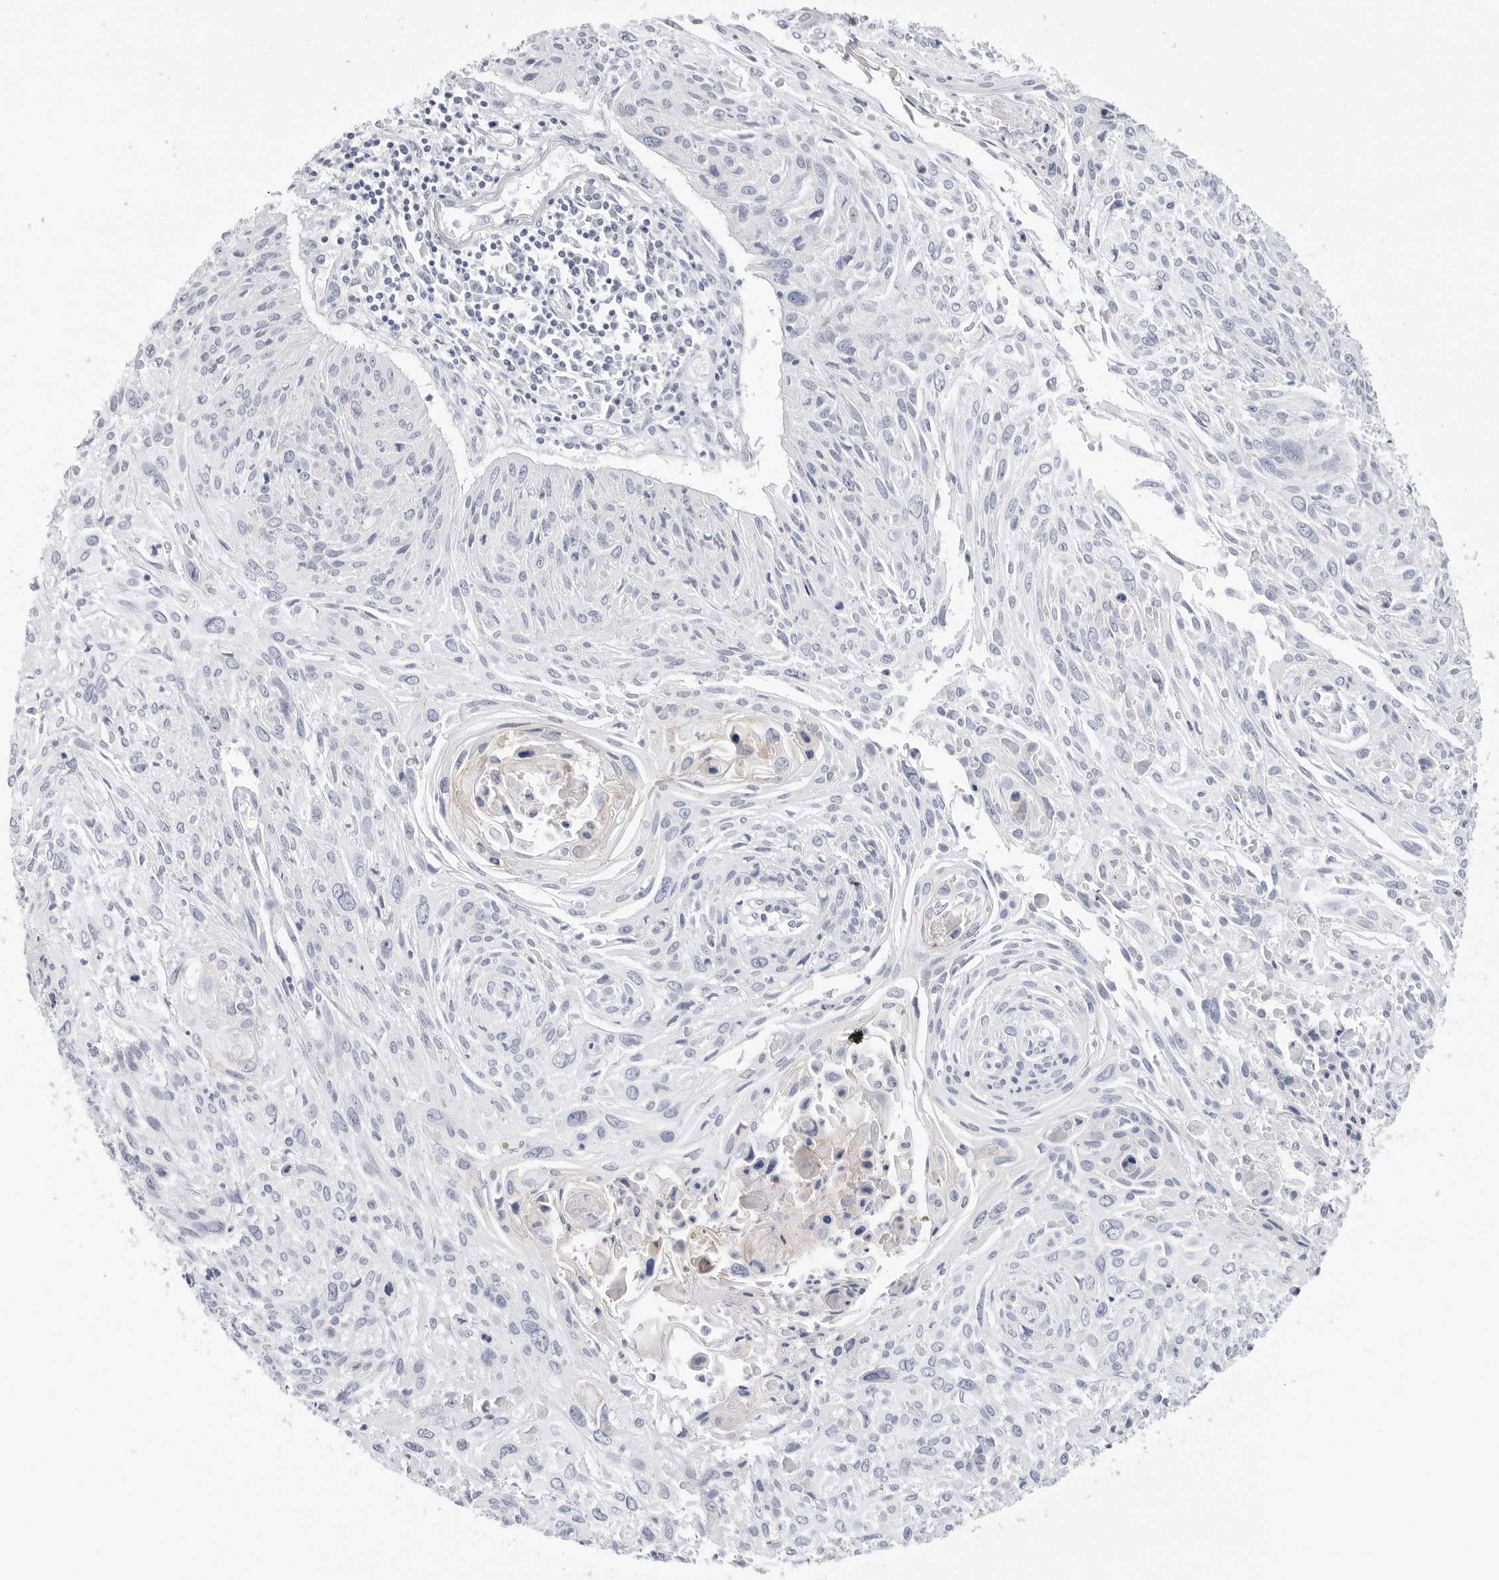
{"staining": {"intensity": "negative", "quantity": "none", "location": "none"}, "tissue": "cervical cancer", "cell_type": "Tumor cells", "image_type": "cancer", "snomed": [{"axis": "morphology", "description": "Squamous cell carcinoma, NOS"}, {"axis": "topography", "description": "Cervix"}], "caption": "DAB immunohistochemical staining of human cervical squamous cell carcinoma shows no significant staining in tumor cells.", "gene": "SLC19A1", "patient": {"sex": "female", "age": 51}}